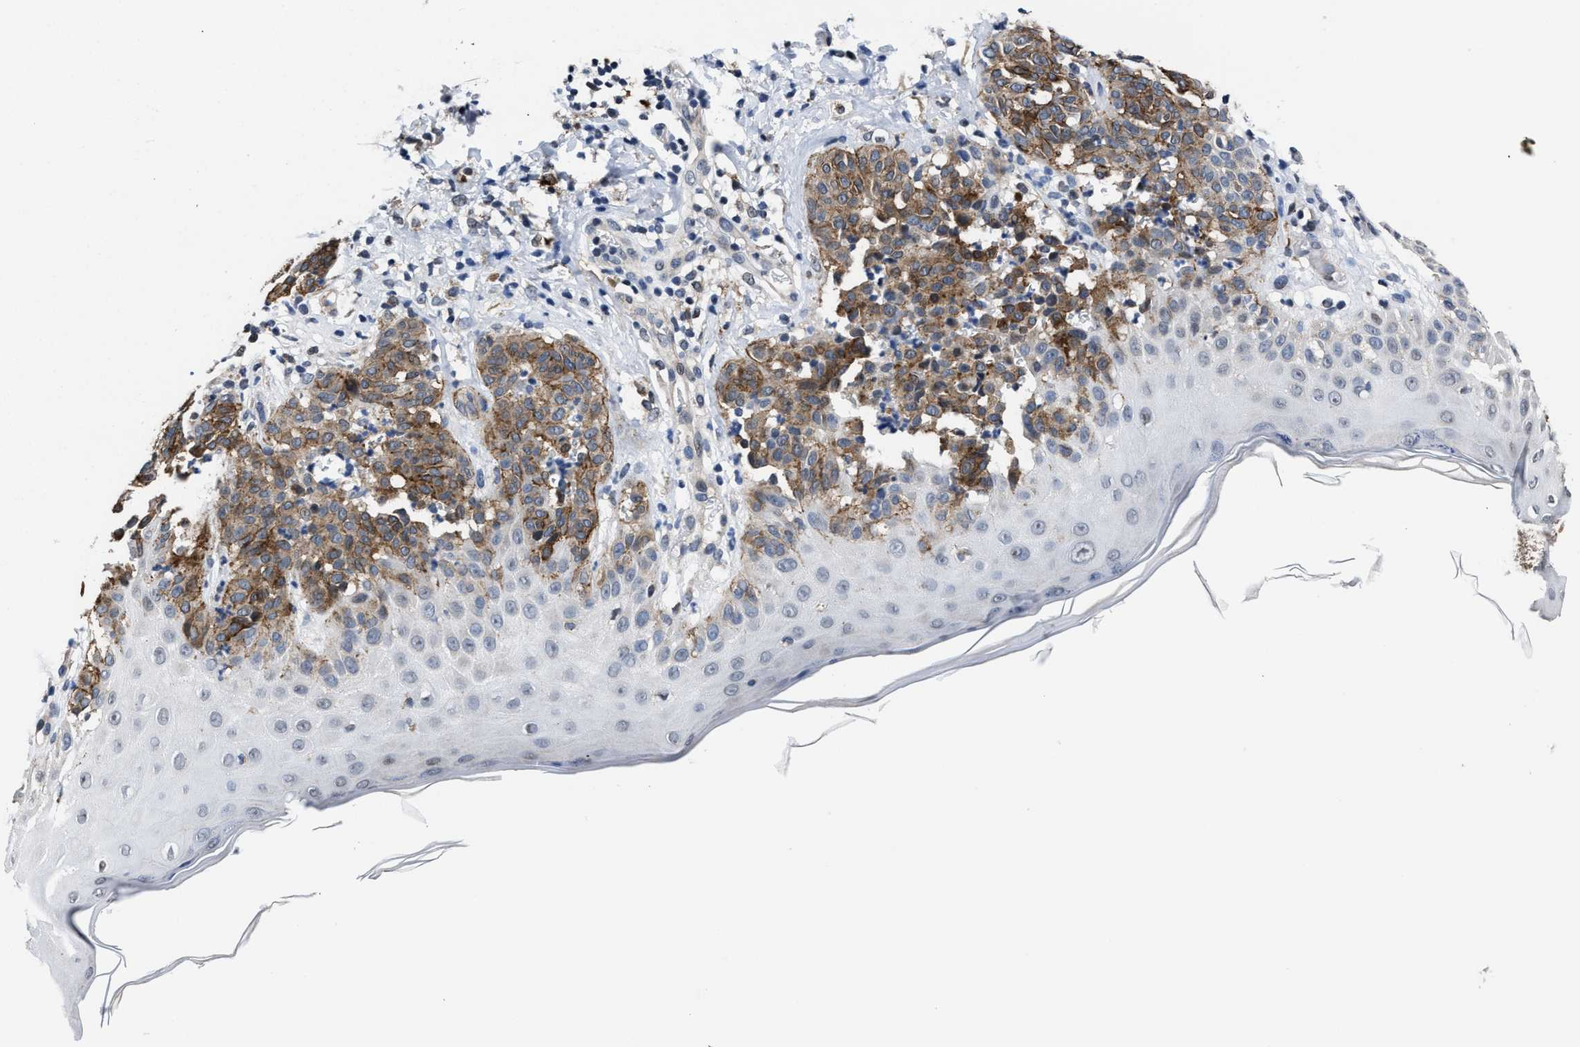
{"staining": {"intensity": "moderate", "quantity": ">75%", "location": "cytoplasmic/membranous"}, "tissue": "melanoma", "cell_type": "Tumor cells", "image_type": "cancer", "snomed": [{"axis": "morphology", "description": "Malignant melanoma, NOS"}, {"axis": "topography", "description": "Skin"}], "caption": "Immunohistochemistry histopathology image of neoplastic tissue: malignant melanoma stained using immunohistochemistry exhibits medium levels of moderate protein expression localized specifically in the cytoplasmic/membranous of tumor cells, appearing as a cytoplasmic/membranous brown color.", "gene": "MARCKSL1", "patient": {"sex": "male", "age": 64}}